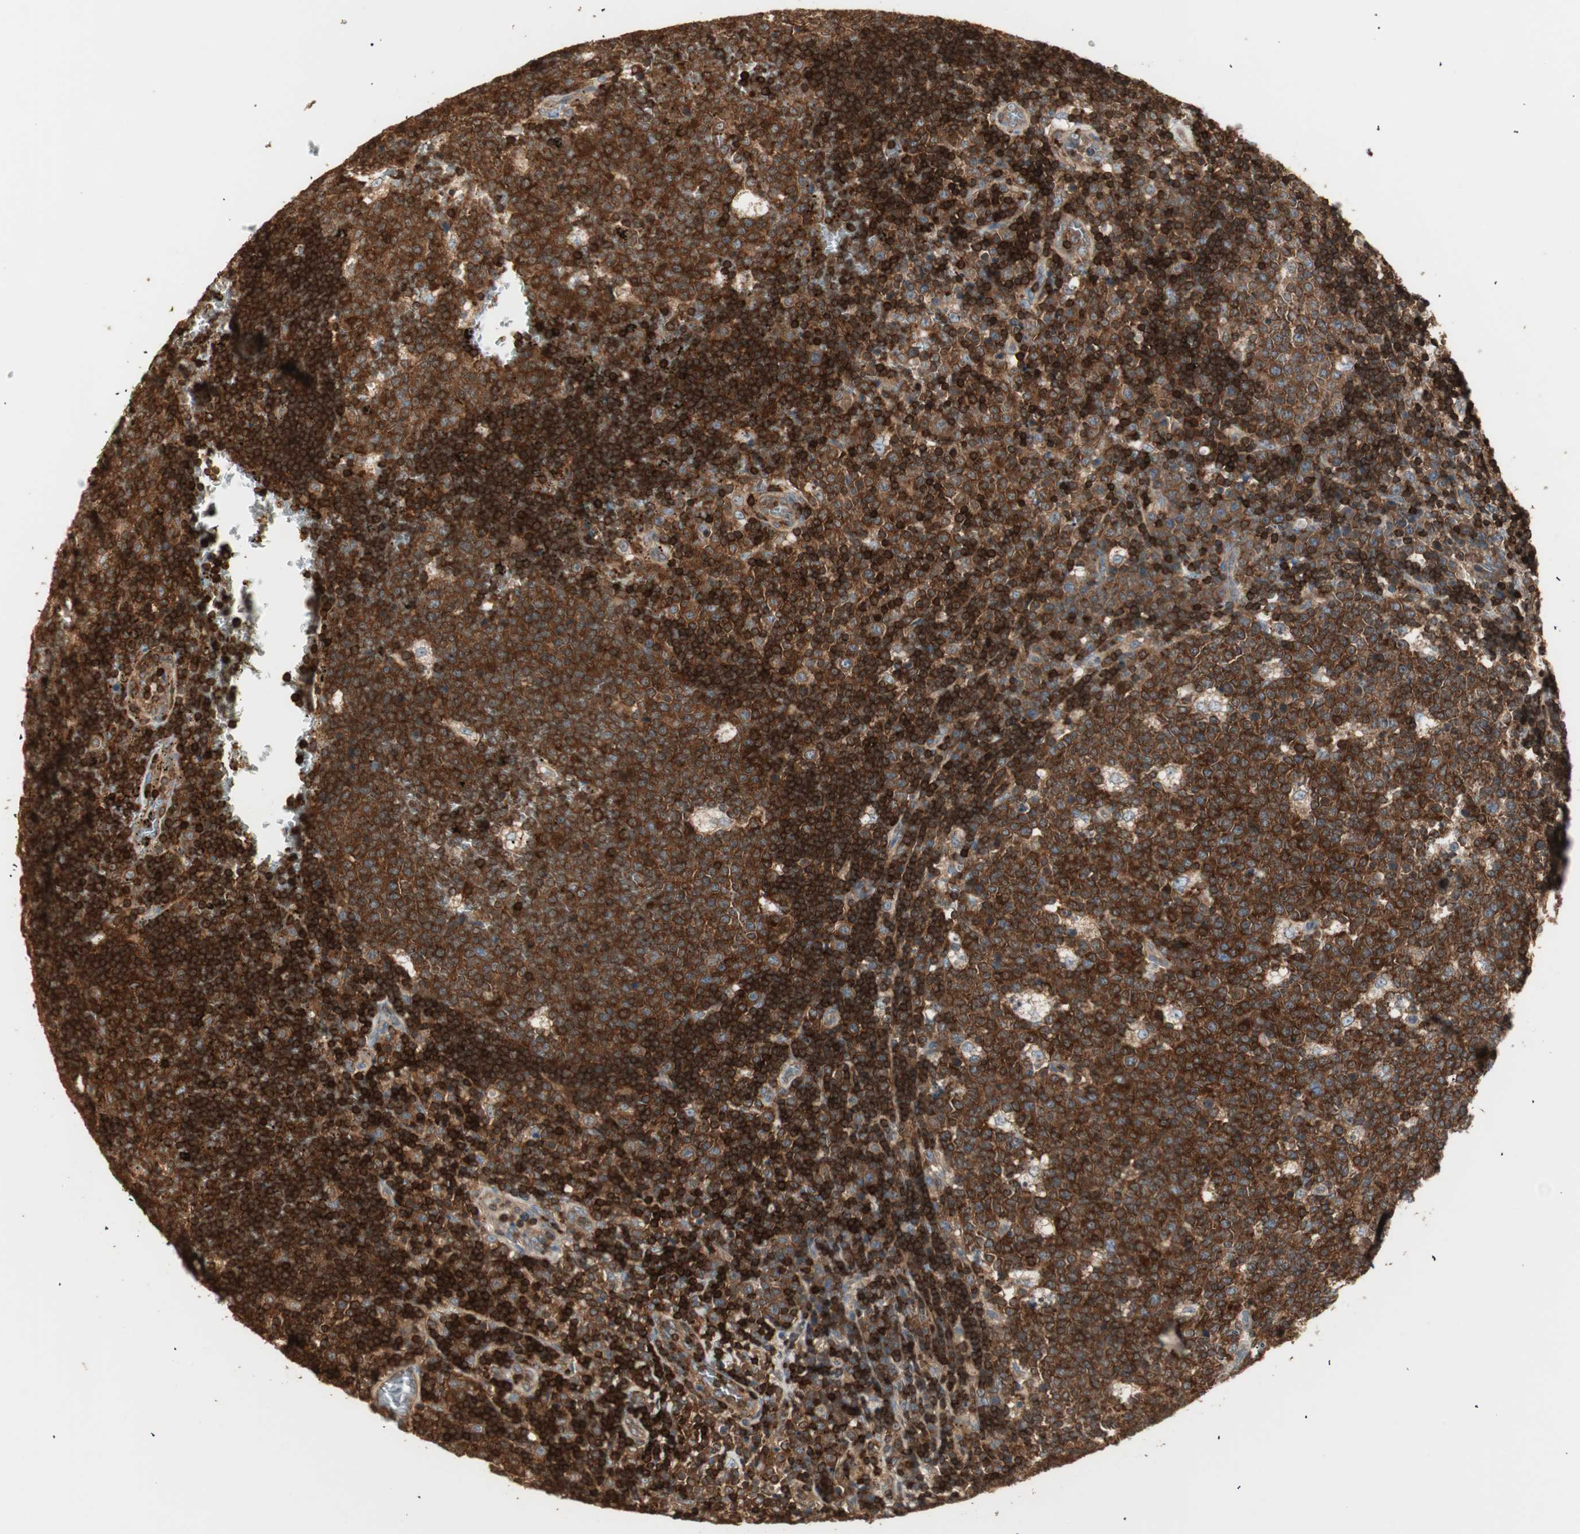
{"staining": {"intensity": "strong", "quantity": ">75%", "location": "cytoplasmic/membranous"}, "tissue": "lymph node", "cell_type": "Germinal center cells", "image_type": "normal", "snomed": [{"axis": "morphology", "description": "Normal tissue, NOS"}, {"axis": "topography", "description": "Lymph node"}, {"axis": "topography", "description": "Salivary gland"}], "caption": "DAB immunohistochemical staining of normal human lymph node exhibits strong cytoplasmic/membranous protein positivity in about >75% of germinal center cells. The protein of interest is stained brown, and the nuclei are stained in blue (DAB (3,3'-diaminobenzidine) IHC with brightfield microscopy, high magnification).", "gene": "CRLF3", "patient": {"sex": "male", "age": 8}}